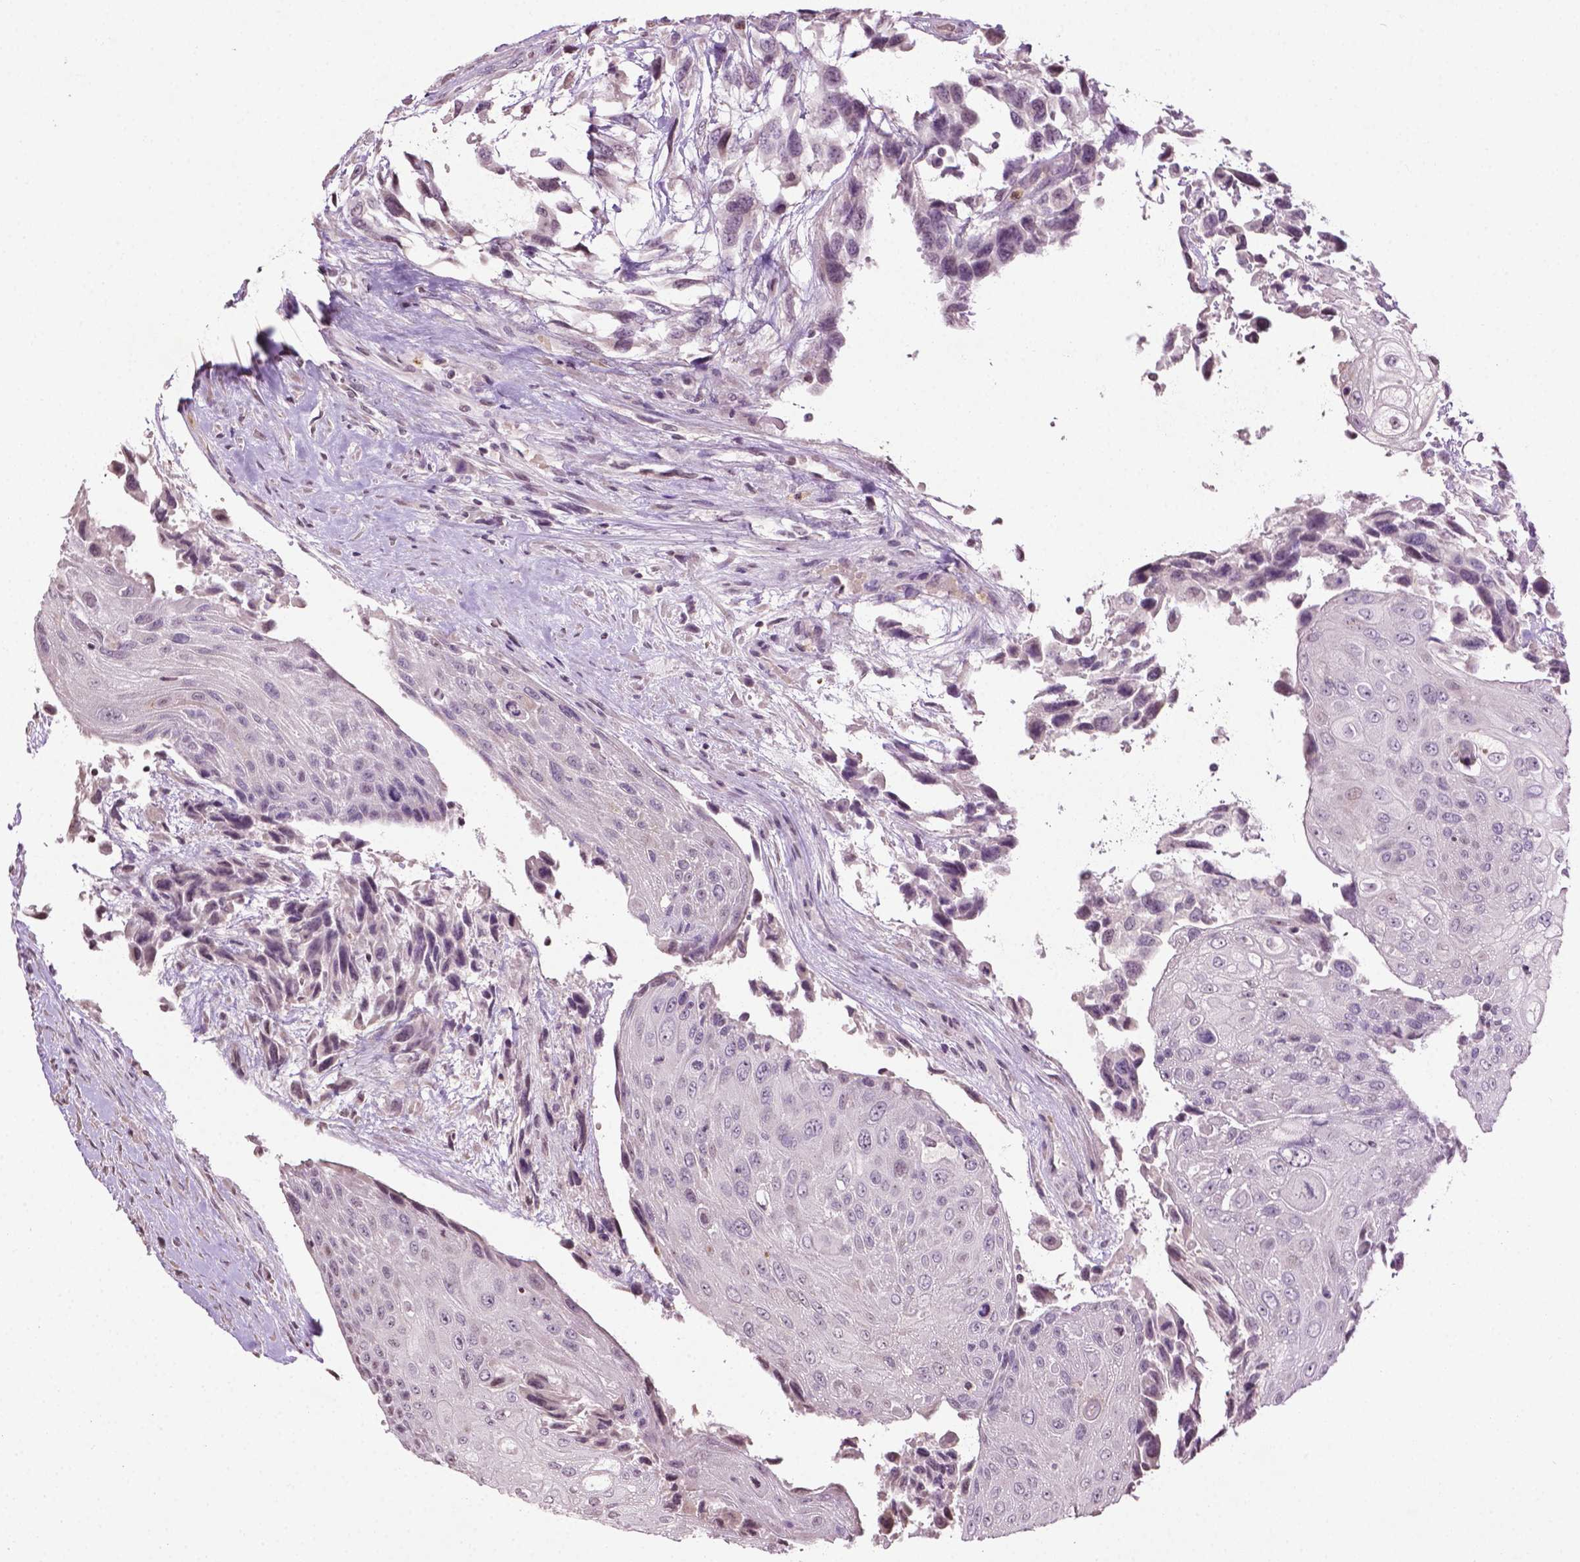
{"staining": {"intensity": "negative", "quantity": "none", "location": "none"}, "tissue": "urothelial cancer", "cell_type": "Tumor cells", "image_type": "cancer", "snomed": [{"axis": "morphology", "description": "Urothelial carcinoma, High grade"}, {"axis": "topography", "description": "Urinary bladder"}], "caption": "Tumor cells are negative for protein expression in human high-grade urothelial carcinoma.", "gene": "NTNG2", "patient": {"sex": "female", "age": 70}}